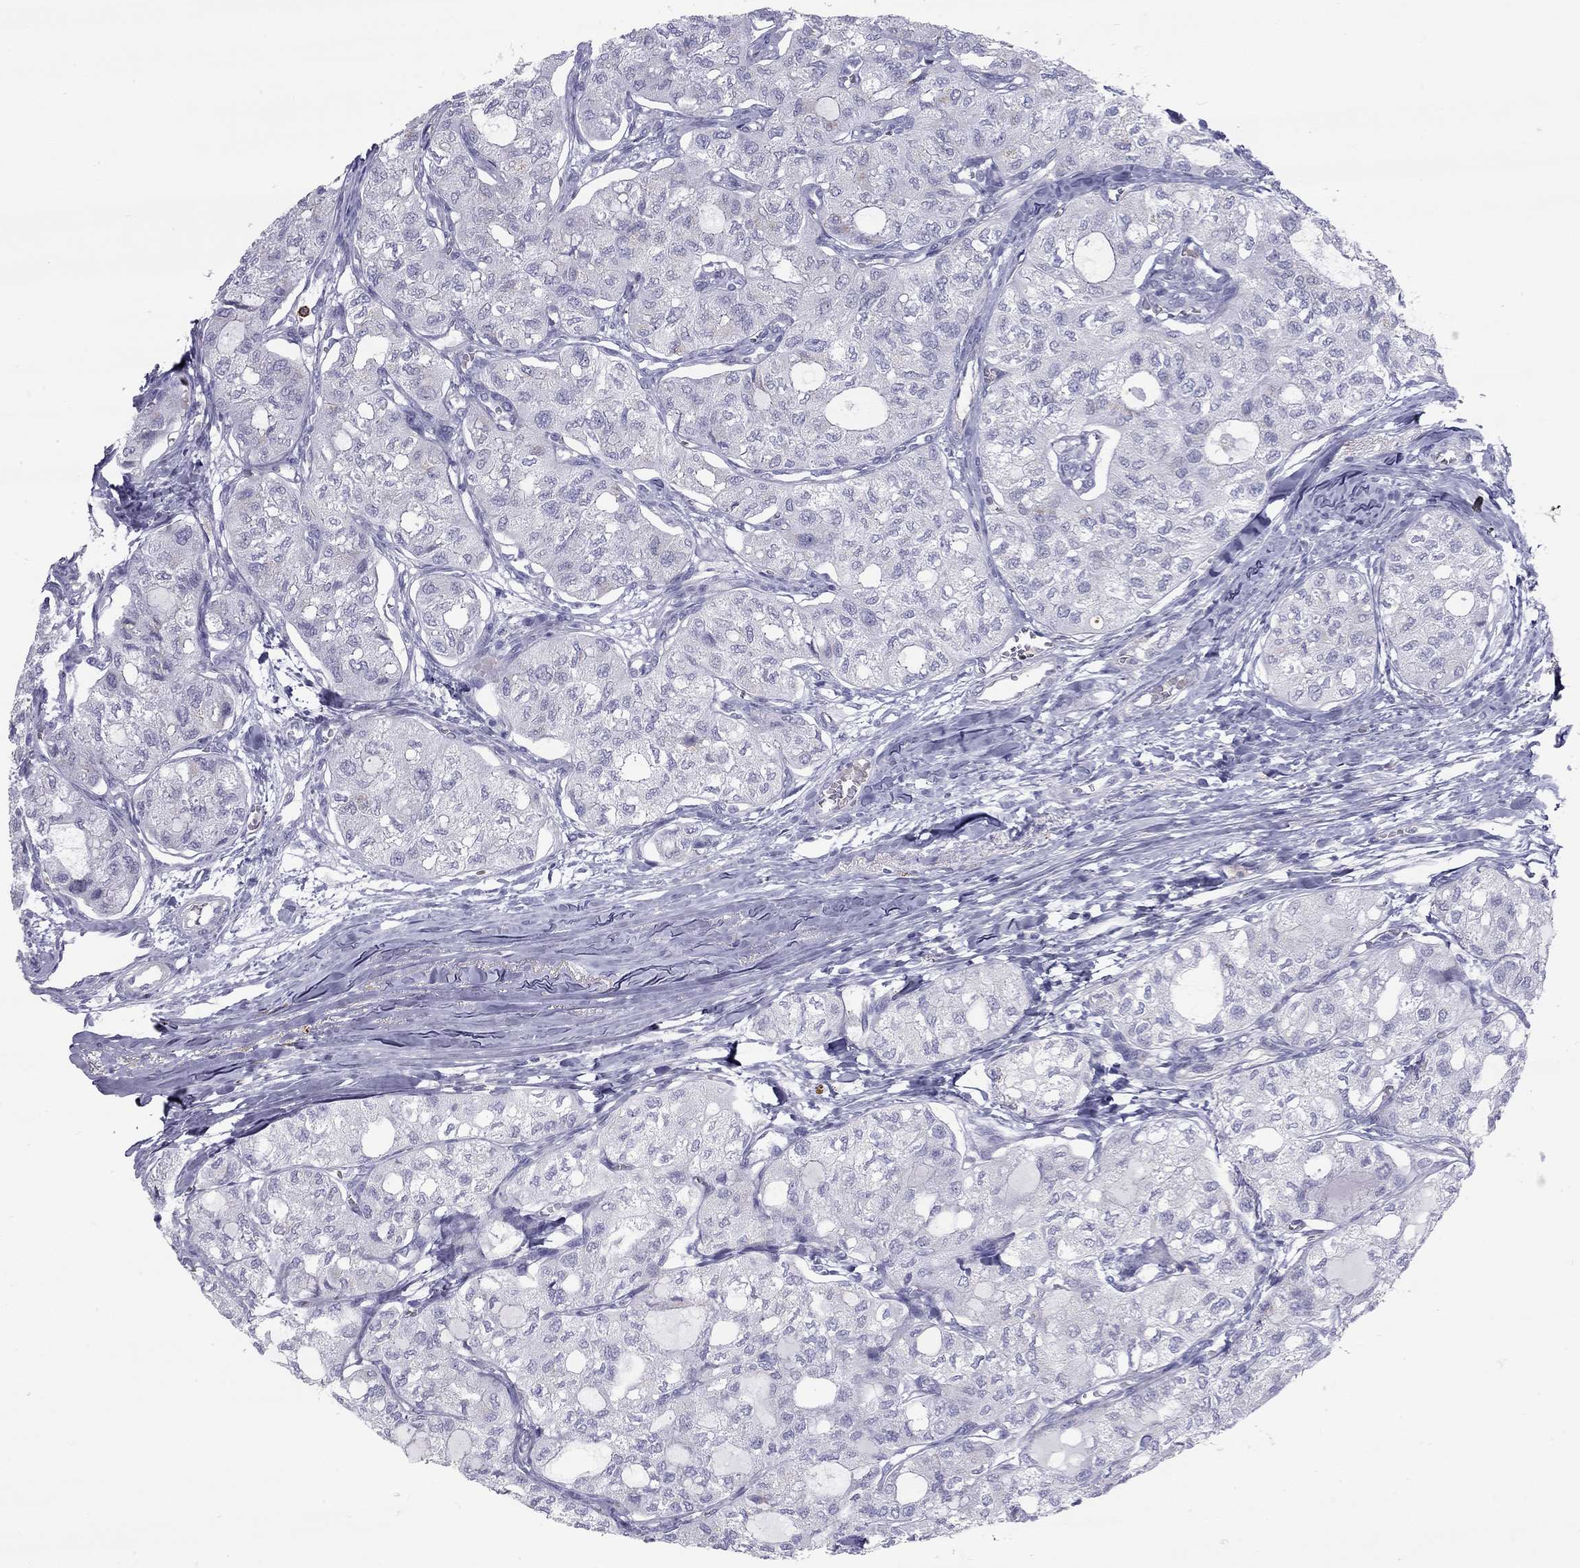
{"staining": {"intensity": "negative", "quantity": "none", "location": "none"}, "tissue": "thyroid cancer", "cell_type": "Tumor cells", "image_type": "cancer", "snomed": [{"axis": "morphology", "description": "Follicular adenoma carcinoma, NOS"}, {"axis": "topography", "description": "Thyroid gland"}], "caption": "Thyroid follicular adenoma carcinoma was stained to show a protein in brown. There is no significant staining in tumor cells.", "gene": "TDRD6", "patient": {"sex": "male", "age": 75}}